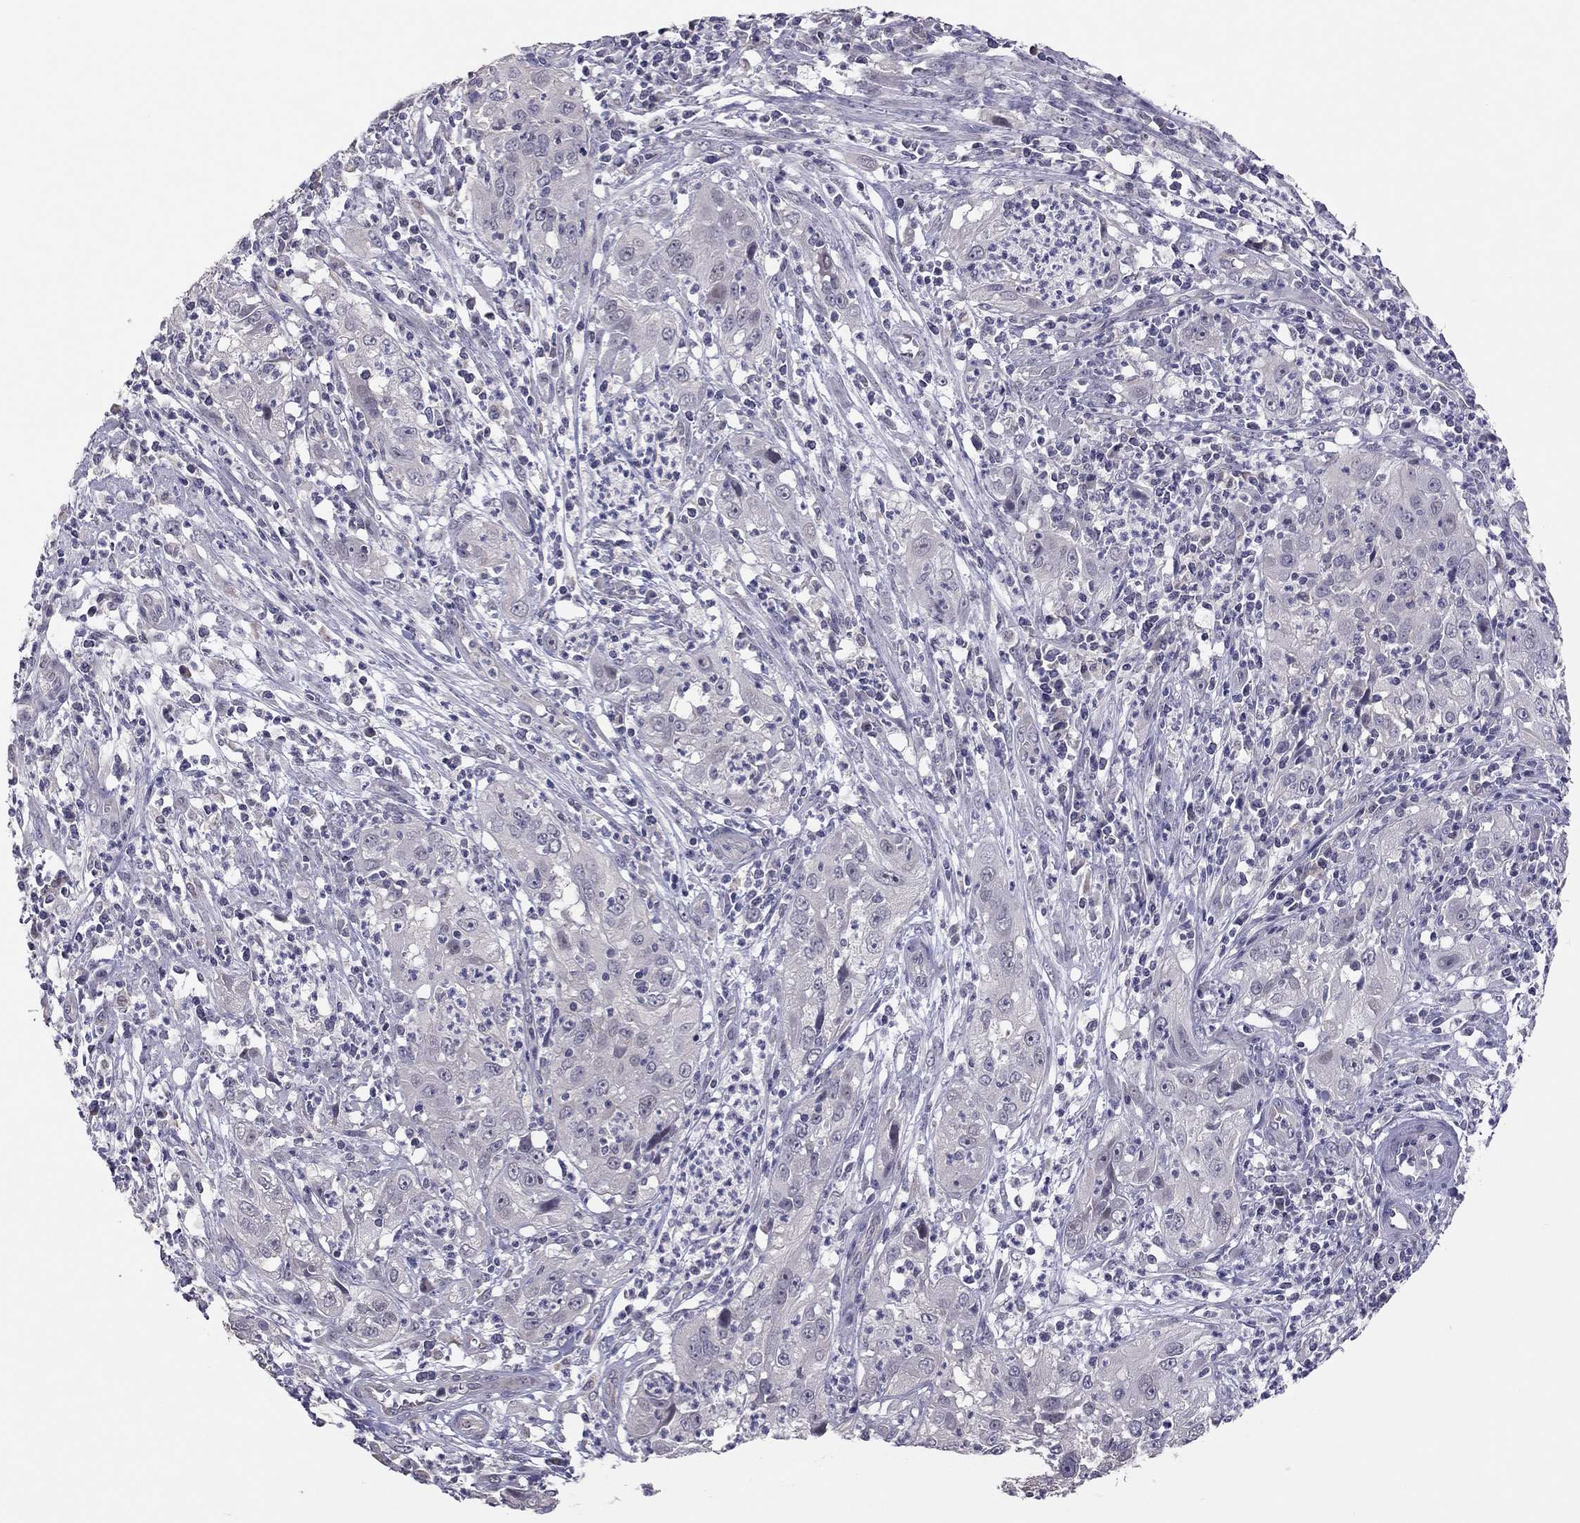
{"staining": {"intensity": "negative", "quantity": "none", "location": "none"}, "tissue": "cervical cancer", "cell_type": "Tumor cells", "image_type": "cancer", "snomed": [{"axis": "morphology", "description": "Squamous cell carcinoma, NOS"}, {"axis": "topography", "description": "Cervix"}], "caption": "This is an IHC micrograph of cervical squamous cell carcinoma. There is no positivity in tumor cells.", "gene": "HSF2BP", "patient": {"sex": "female", "age": 32}}